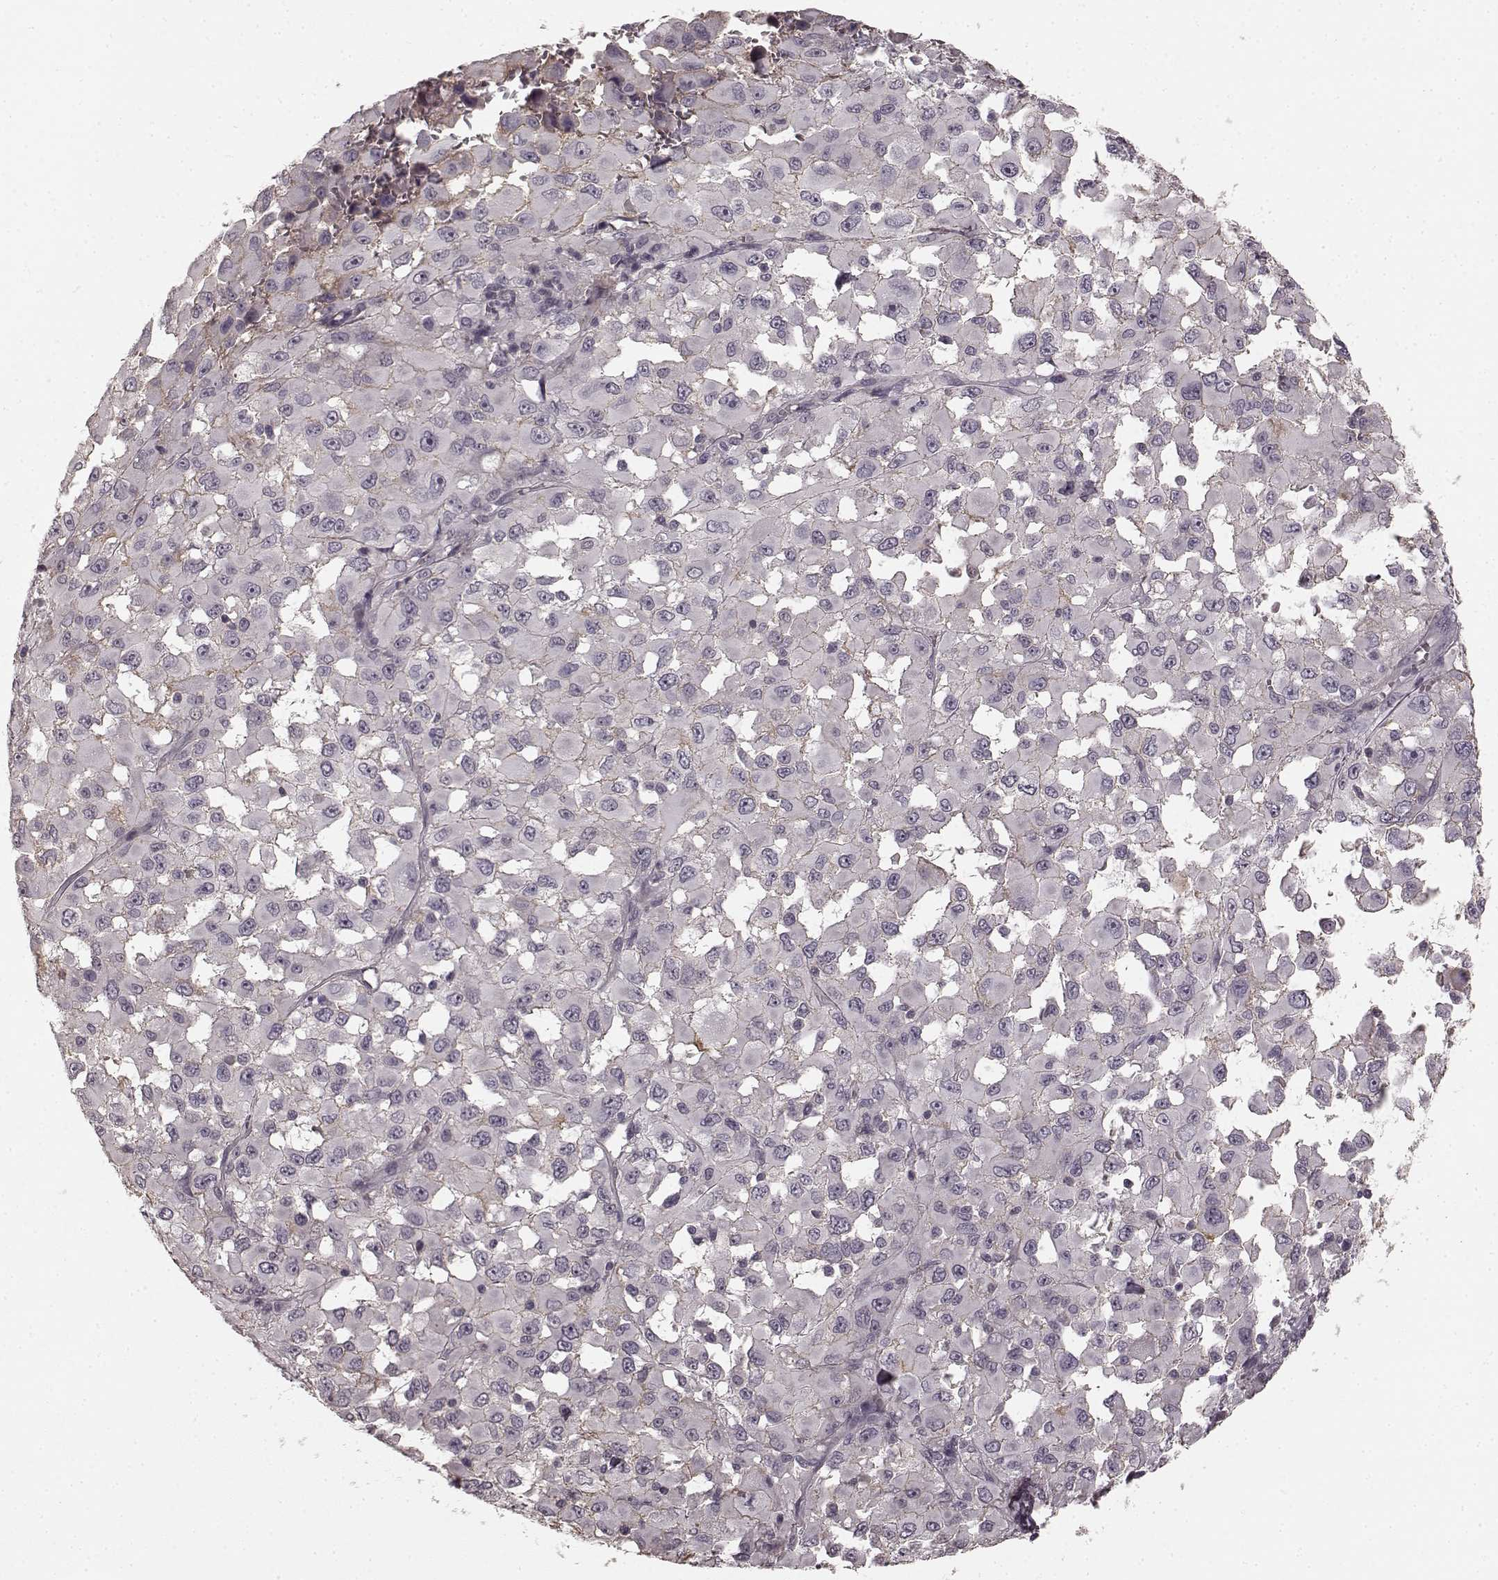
{"staining": {"intensity": "negative", "quantity": "none", "location": "none"}, "tissue": "melanoma", "cell_type": "Tumor cells", "image_type": "cancer", "snomed": [{"axis": "morphology", "description": "Malignant melanoma, Metastatic site"}, {"axis": "topography", "description": "Lymph node"}], "caption": "Micrograph shows no significant protein positivity in tumor cells of malignant melanoma (metastatic site).", "gene": "PRKCE", "patient": {"sex": "male", "age": 50}}